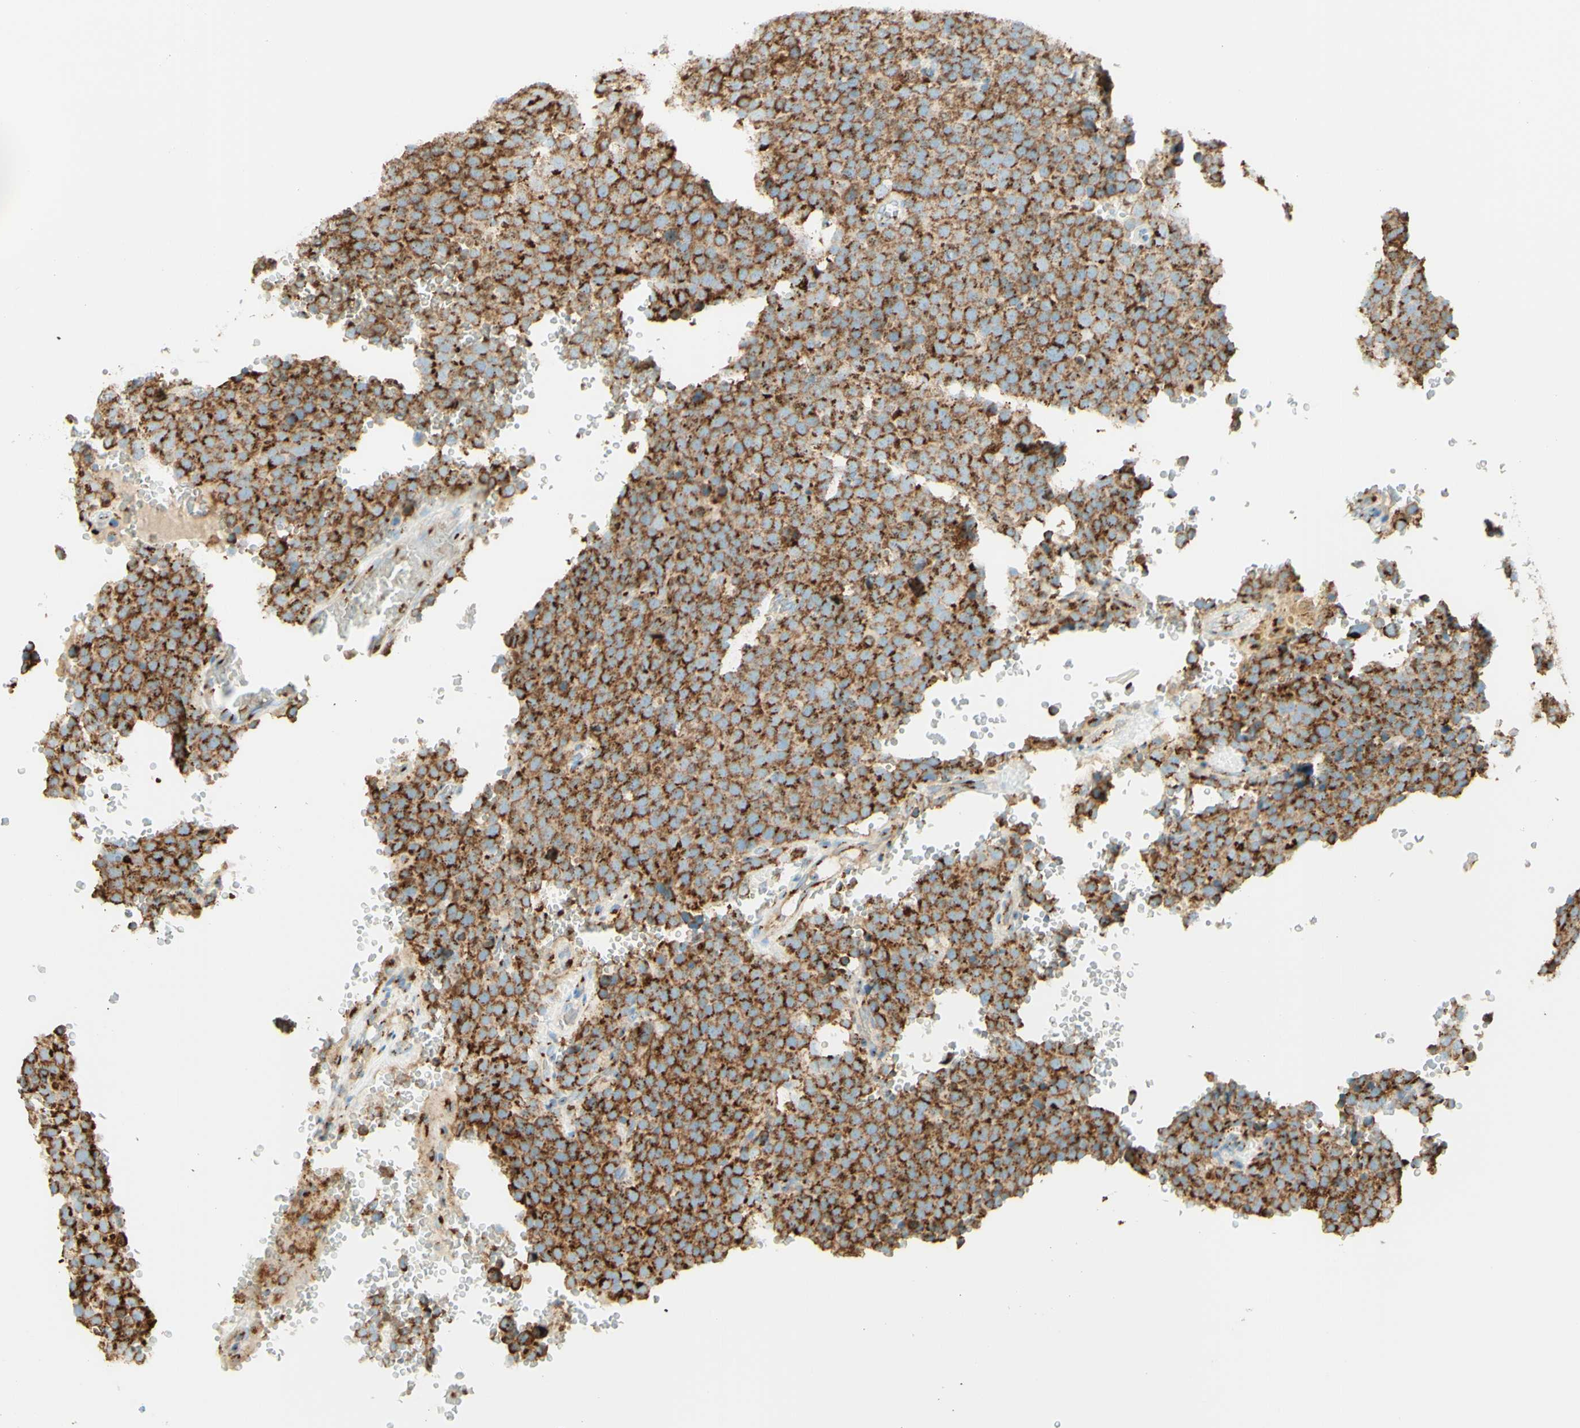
{"staining": {"intensity": "strong", "quantity": ">75%", "location": "cytoplasmic/membranous"}, "tissue": "testis cancer", "cell_type": "Tumor cells", "image_type": "cancer", "snomed": [{"axis": "morphology", "description": "Seminoma, NOS"}, {"axis": "topography", "description": "Testis"}], "caption": "Testis cancer (seminoma) stained with IHC shows strong cytoplasmic/membranous expression in about >75% of tumor cells.", "gene": "GOLGB1", "patient": {"sex": "male", "age": 71}}